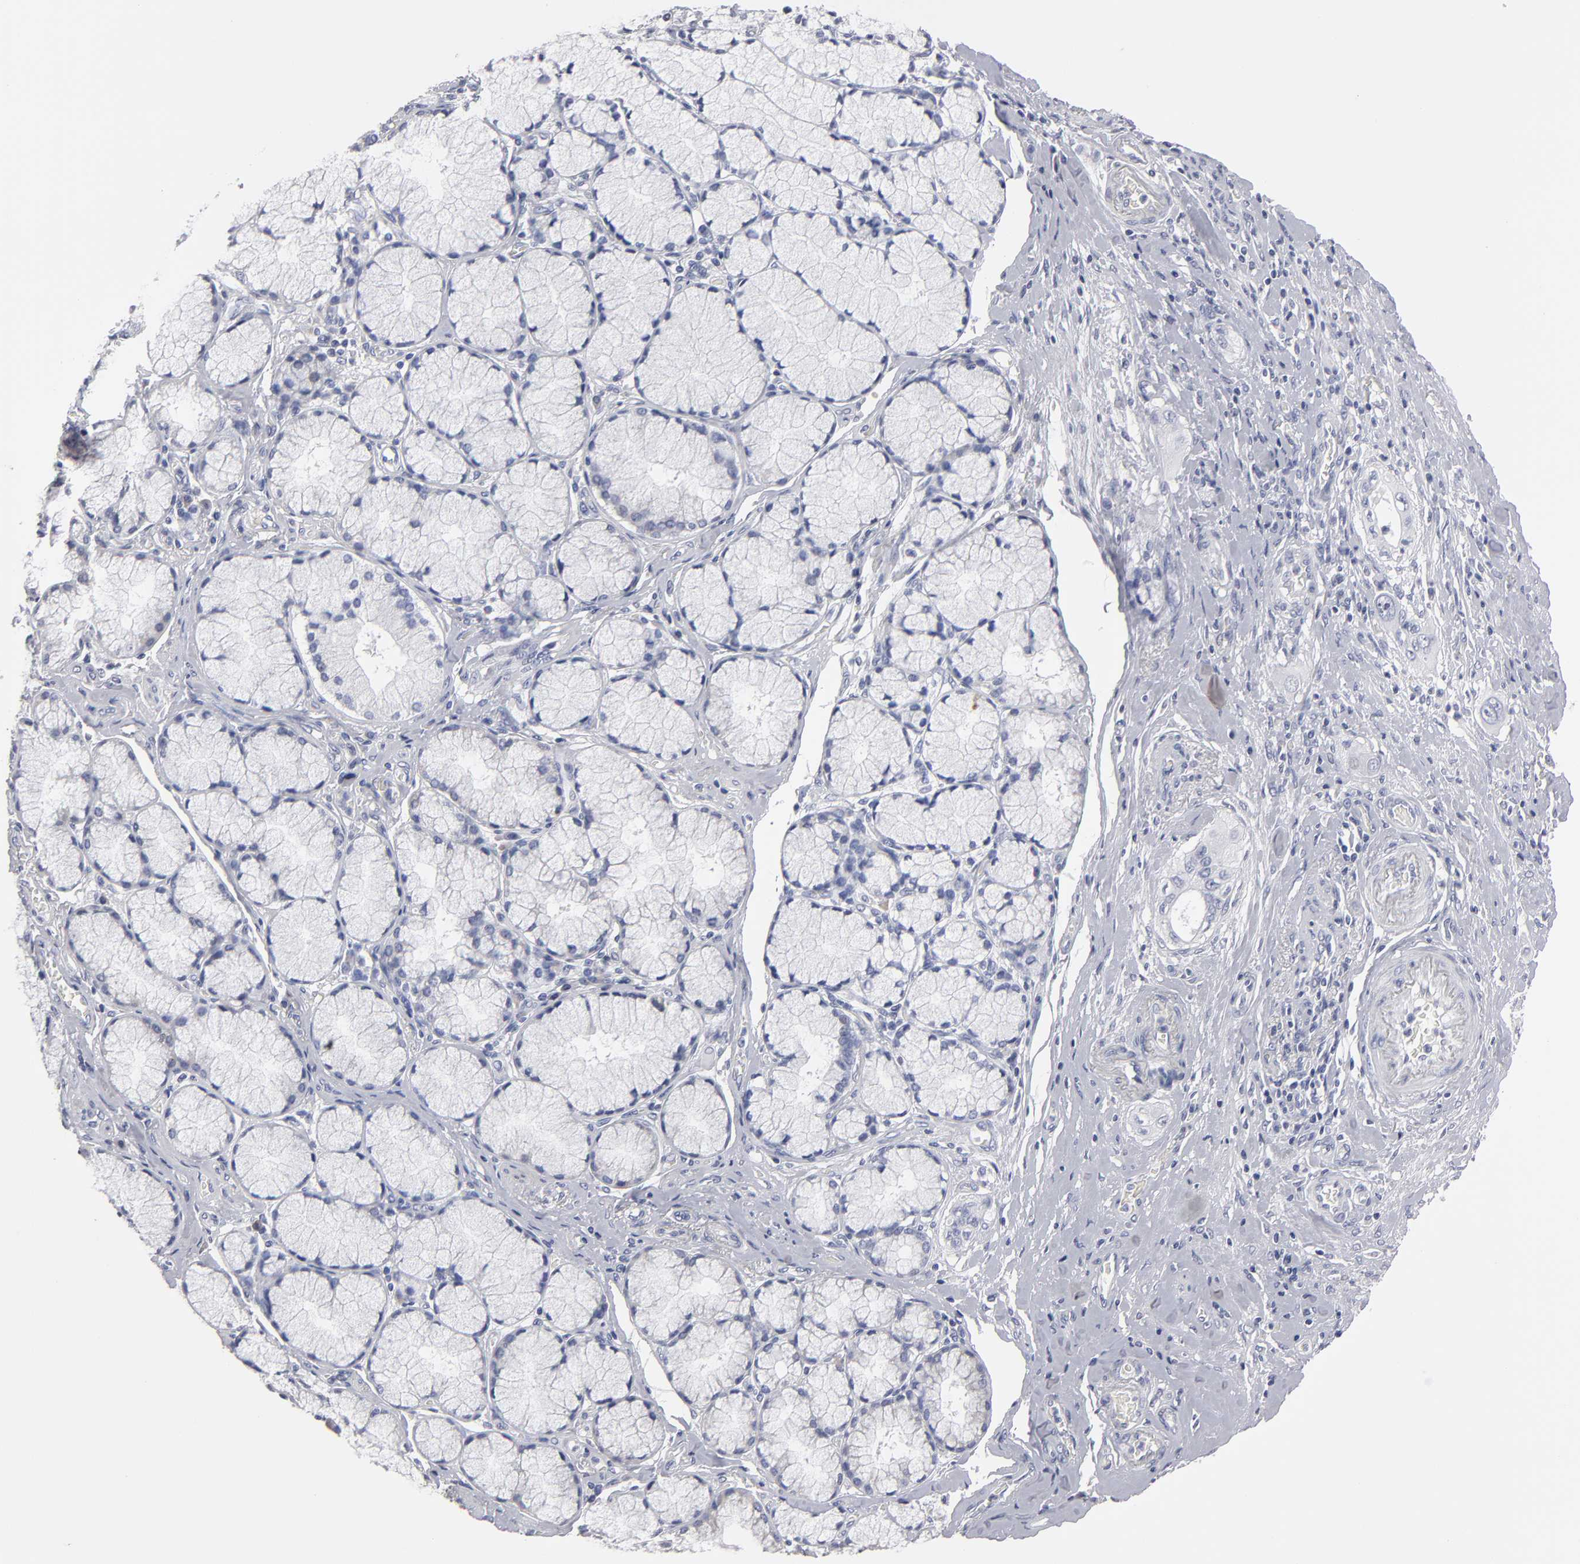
{"staining": {"intensity": "negative", "quantity": "none", "location": "none"}, "tissue": "pancreatic cancer", "cell_type": "Tumor cells", "image_type": "cancer", "snomed": [{"axis": "morphology", "description": "Adenocarcinoma, NOS"}, {"axis": "topography", "description": "Pancreas"}], "caption": "Tumor cells show no significant staining in adenocarcinoma (pancreatic).", "gene": "CCDC80", "patient": {"sex": "male", "age": 77}}